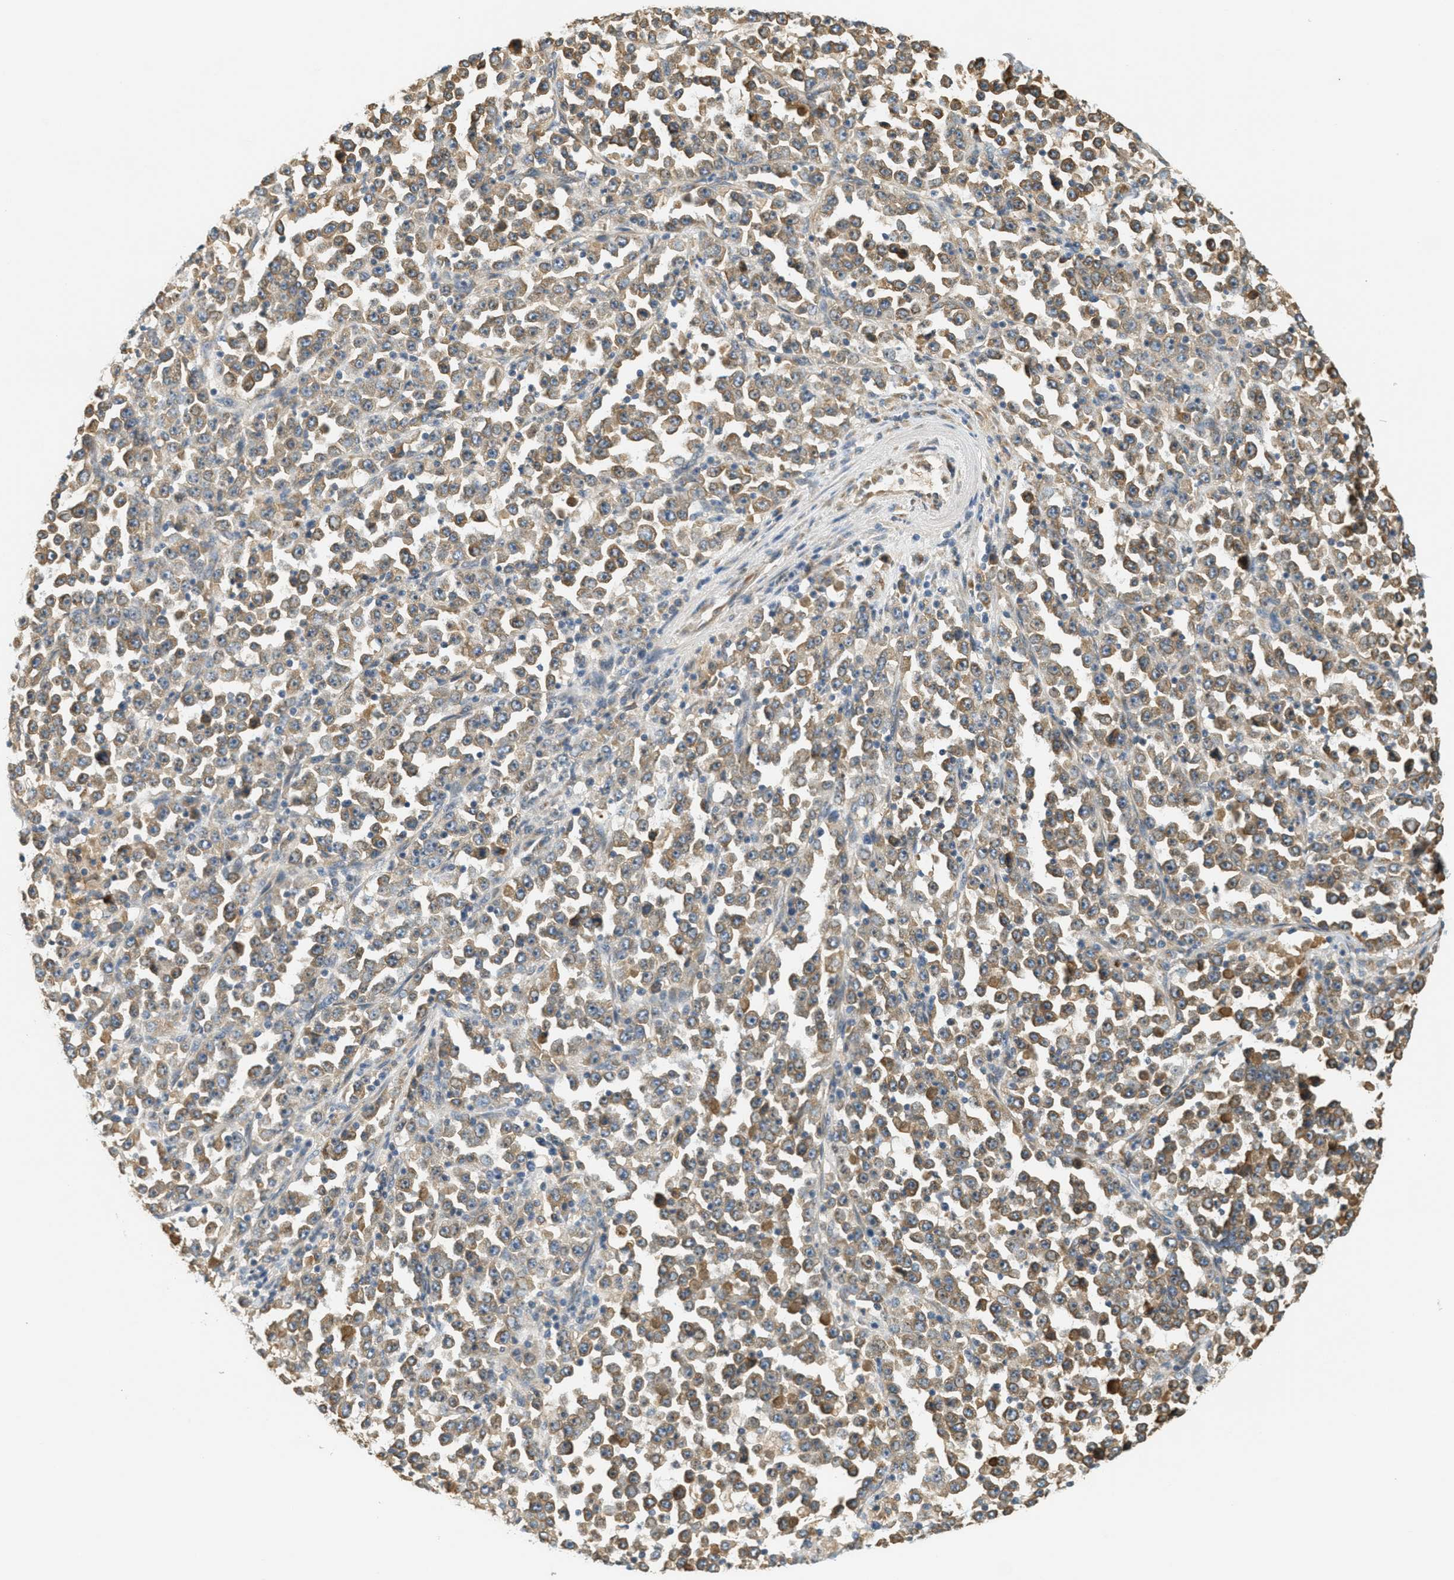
{"staining": {"intensity": "weak", "quantity": "25%-75%", "location": "cytoplasmic/membranous"}, "tissue": "stomach cancer", "cell_type": "Tumor cells", "image_type": "cancer", "snomed": [{"axis": "morphology", "description": "Normal tissue, NOS"}, {"axis": "morphology", "description": "Adenocarcinoma, NOS"}, {"axis": "topography", "description": "Stomach, upper"}, {"axis": "topography", "description": "Stomach"}], "caption": "Protein positivity by immunohistochemistry displays weak cytoplasmic/membranous staining in about 25%-75% of tumor cells in stomach cancer.", "gene": "PDK1", "patient": {"sex": "male", "age": 59}}